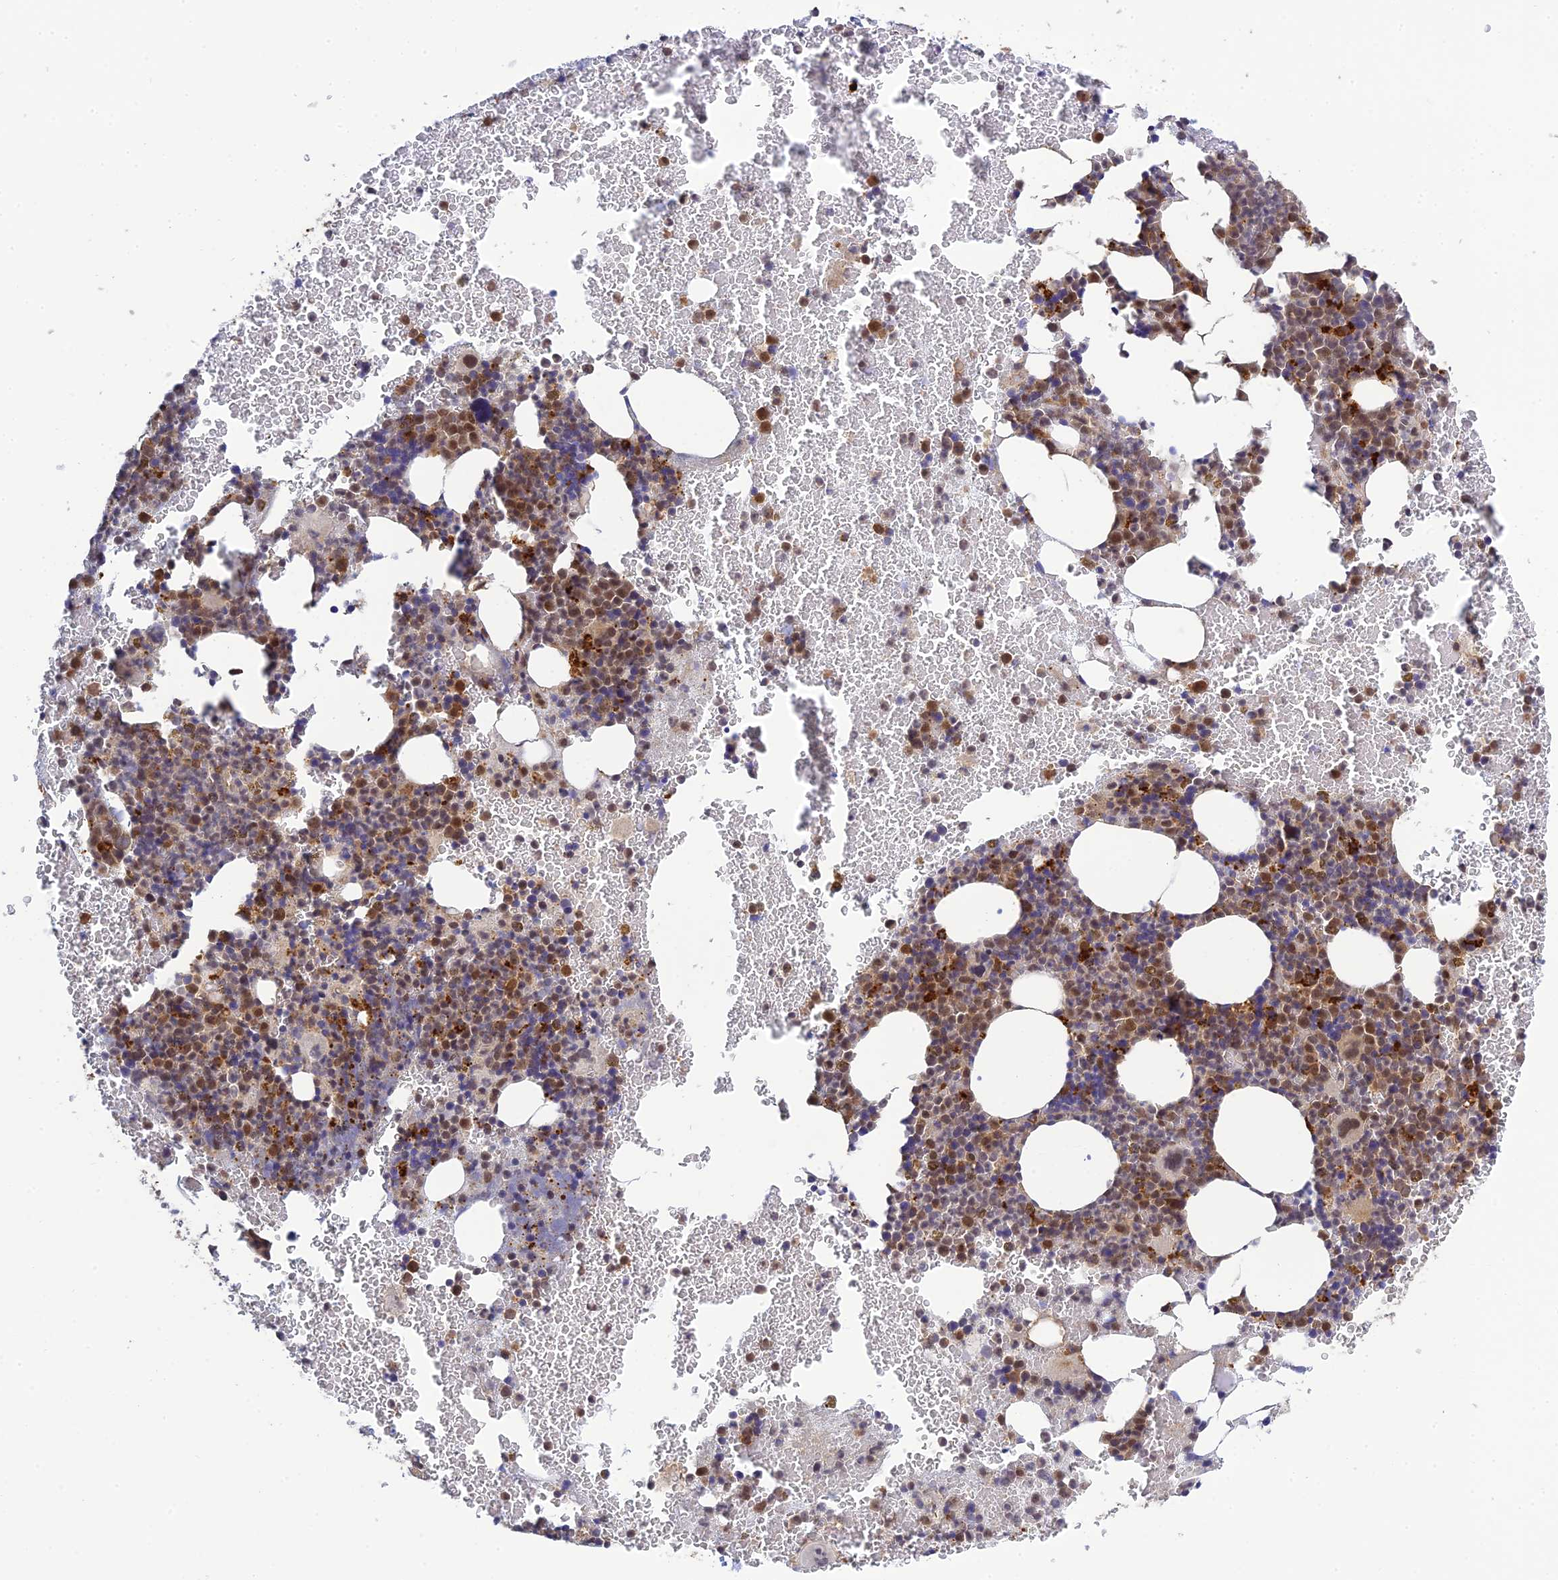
{"staining": {"intensity": "moderate", "quantity": "25%-75%", "location": "cytoplasmic/membranous,nuclear"}, "tissue": "bone marrow", "cell_type": "Hematopoietic cells", "image_type": "normal", "snomed": [{"axis": "morphology", "description": "Normal tissue, NOS"}, {"axis": "topography", "description": "Bone marrow"}], "caption": "The micrograph displays a brown stain indicating the presence of a protein in the cytoplasmic/membranous,nuclear of hematopoietic cells in bone marrow. (Brightfield microscopy of DAB IHC at high magnification).", "gene": "SKIC8", "patient": {"sex": "female", "age": 48}}